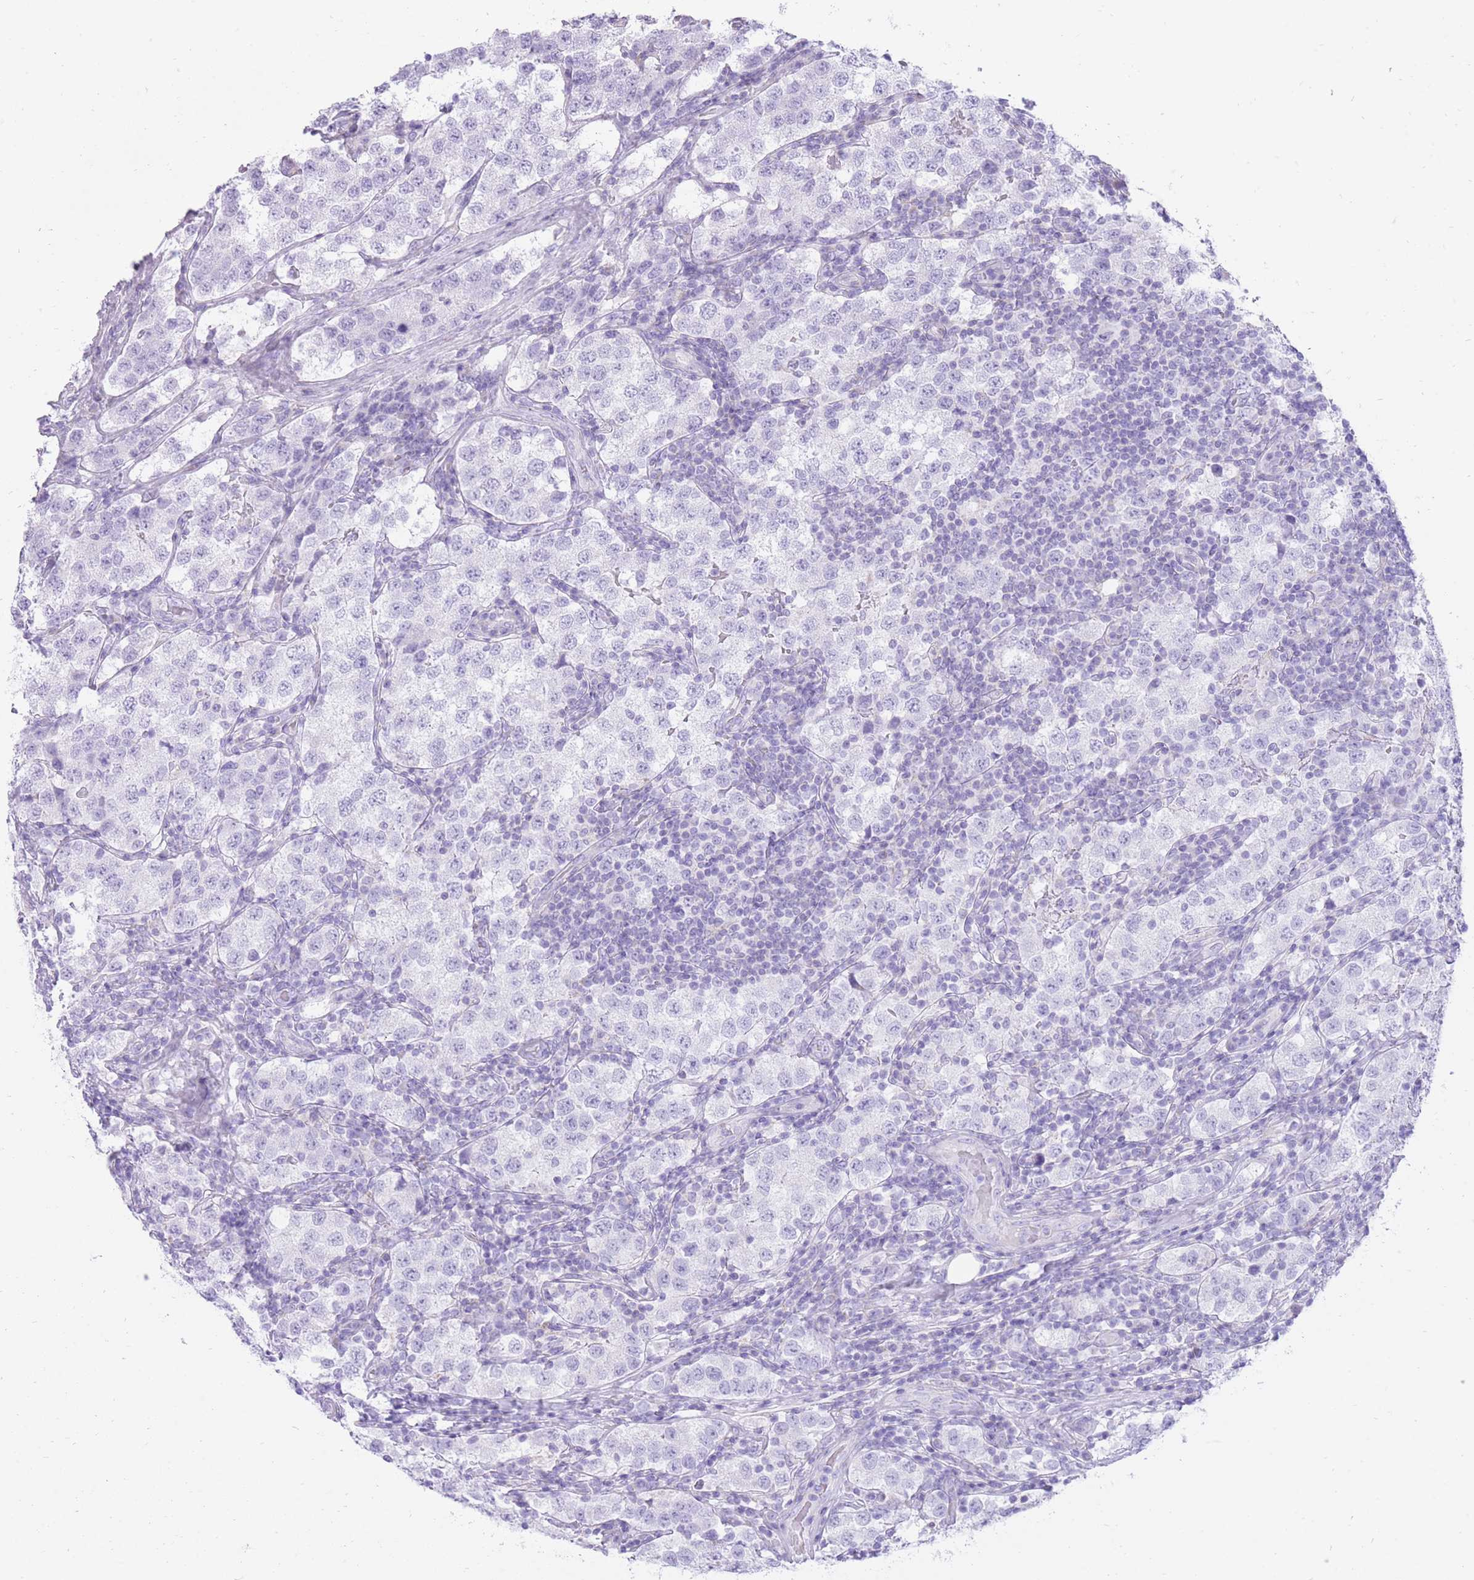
{"staining": {"intensity": "negative", "quantity": "none", "location": "none"}, "tissue": "testis cancer", "cell_type": "Tumor cells", "image_type": "cancer", "snomed": [{"axis": "morphology", "description": "Seminoma, NOS"}, {"axis": "topography", "description": "Testis"}], "caption": "Immunohistochemical staining of testis cancer shows no significant staining in tumor cells.", "gene": "SLC4A4", "patient": {"sex": "male", "age": 34}}